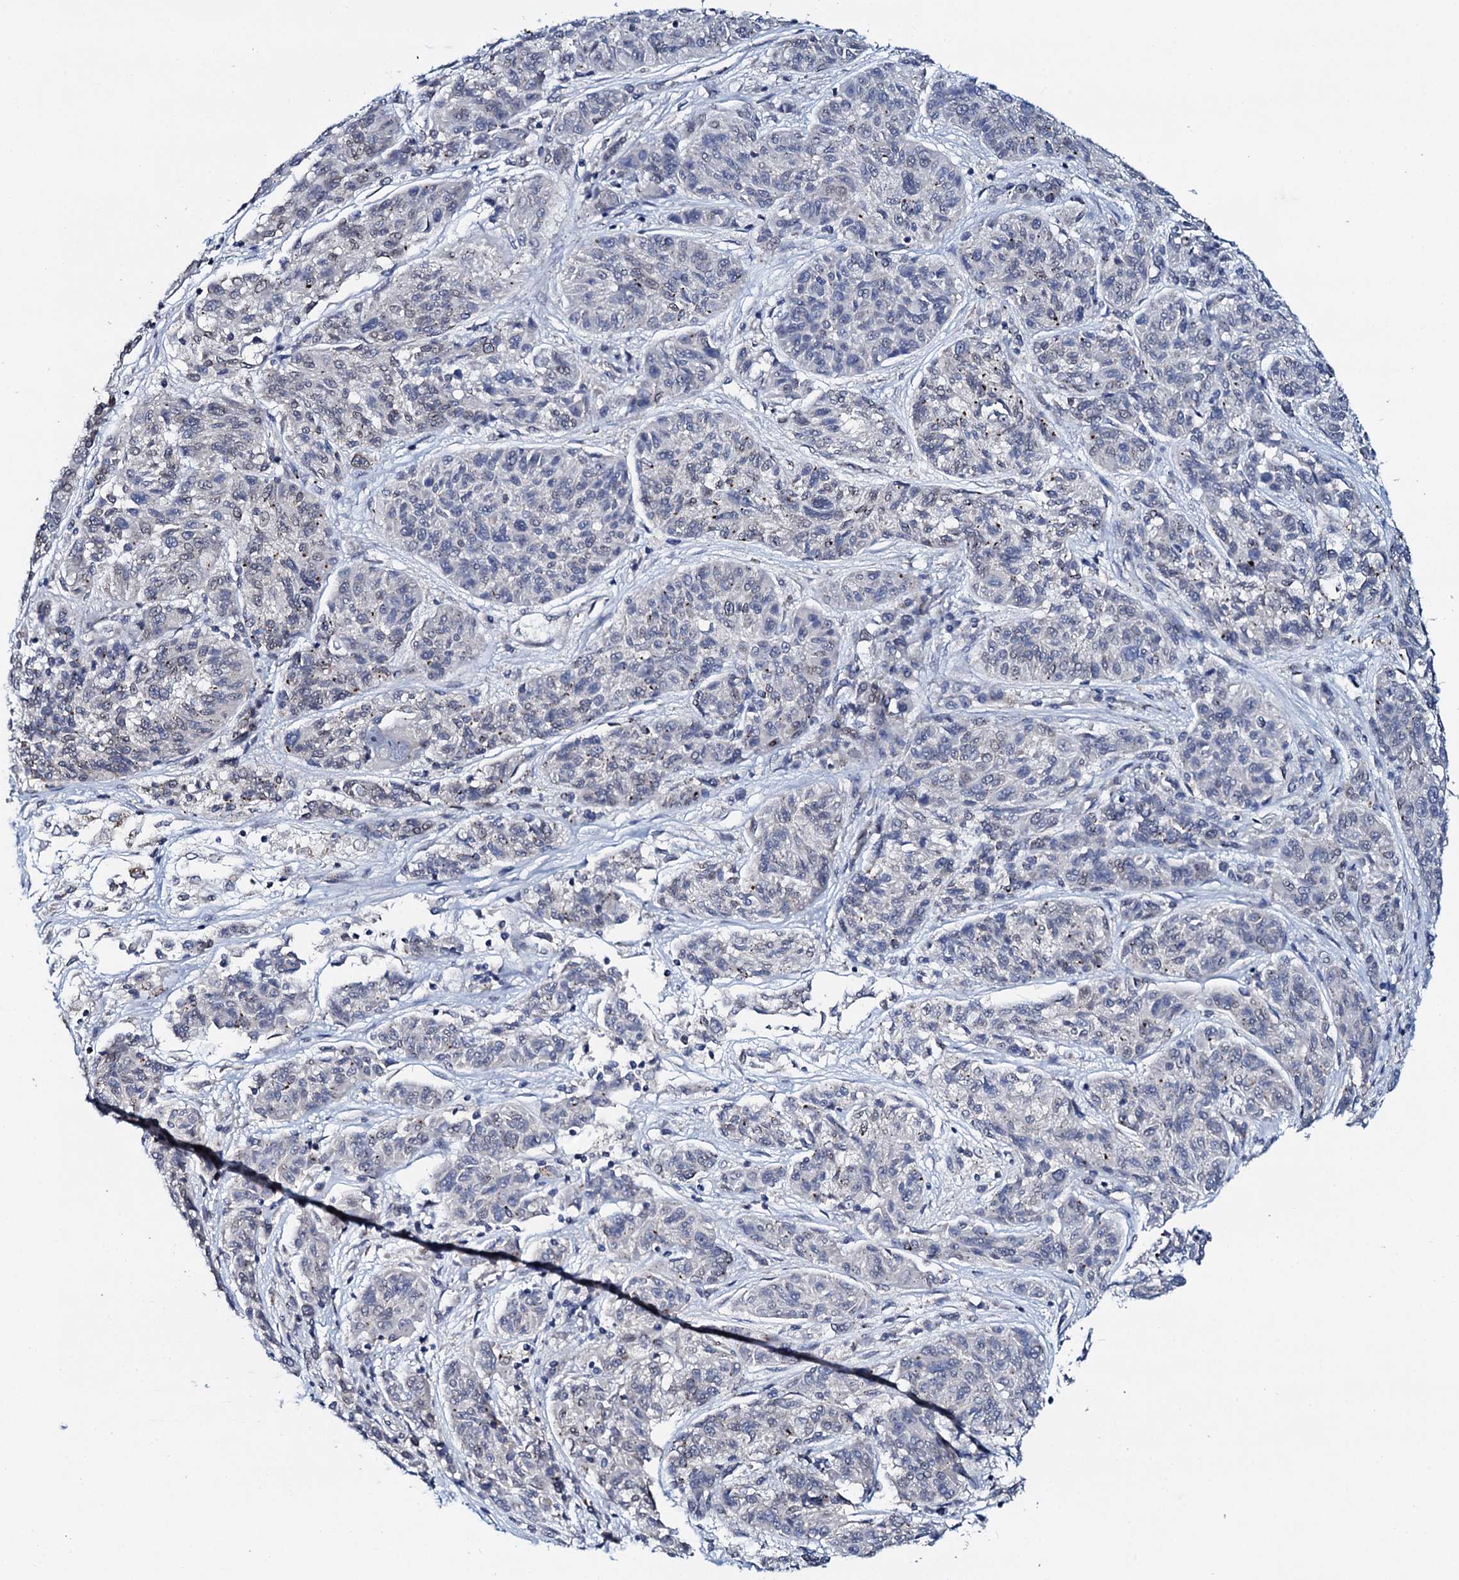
{"staining": {"intensity": "weak", "quantity": "<25%", "location": "cytoplasmic/membranous"}, "tissue": "melanoma", "cell_type": "Tumor cells", "image_type": "cancer", "snomed": [{"axis": "morphology", "description": "Malignant melanoma, NOS"}, {"axis": "topography", "description": "Skin"}], "caption": "Melanoma was stained to show a protein in brown. There is no significant positivity in tumor cells.", "gene": "SNTA1", "patient": {"sex": "male", "age": 53}}